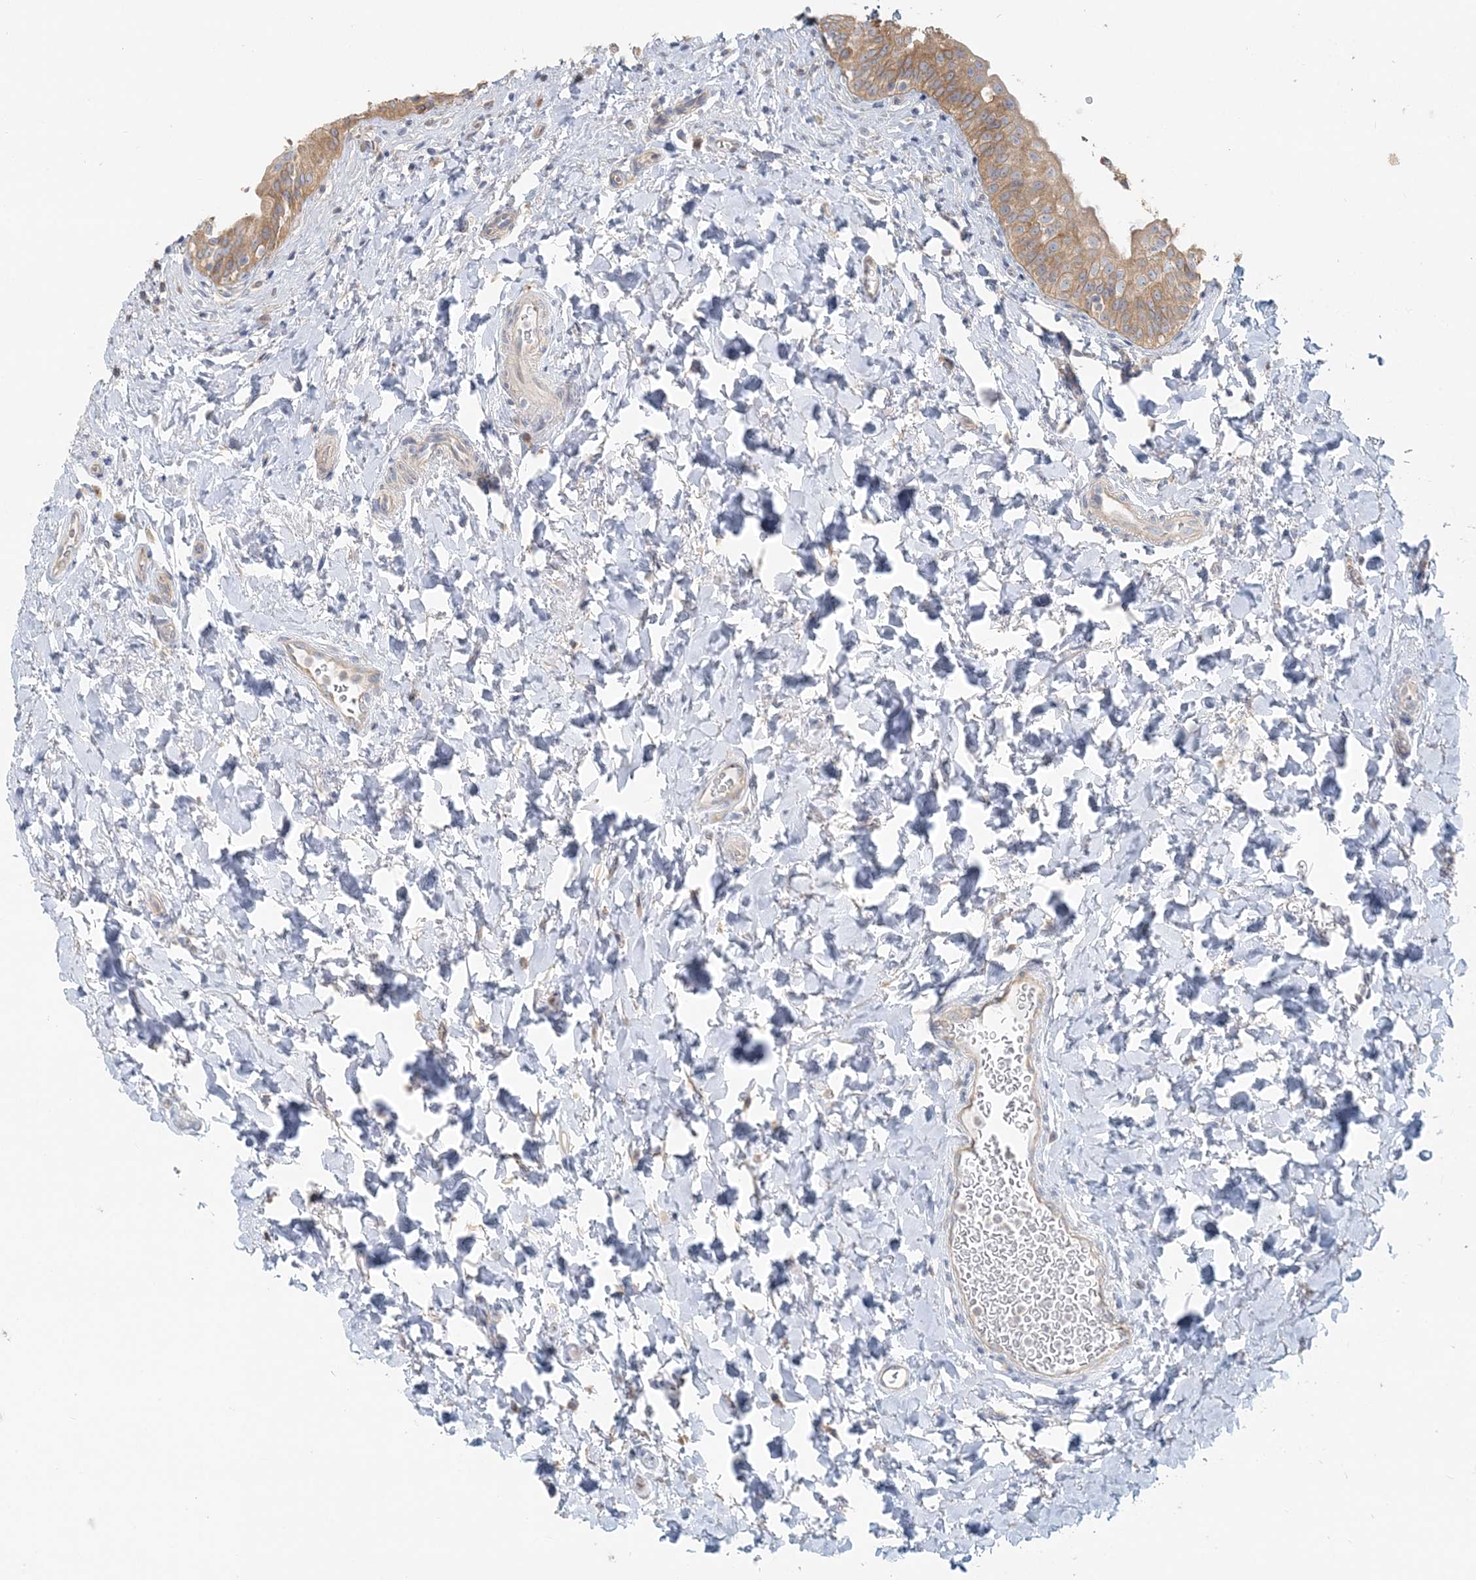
{"staining": {"intensity": "moderate", "quantity": ">75%", "location": "cytoplasmic/membranous"}, "tissue": "urinary bladder", "cell_type": "Urothelial cells", "image_type": "normal", "snomed": [{"axis": "morphology", "description": "Normal tissue, NOS"}, {"axis": "topography", "description": "Urinary bladder"}], "caption": "Human urinary bladder stained for a protein (brown) exhibits moderate cytoplasmic/membranous positive positivity in approximately >75% of urothelial cells.", "gene": "TBC1D5", "patient": {"sex": "male", "age": 83}}